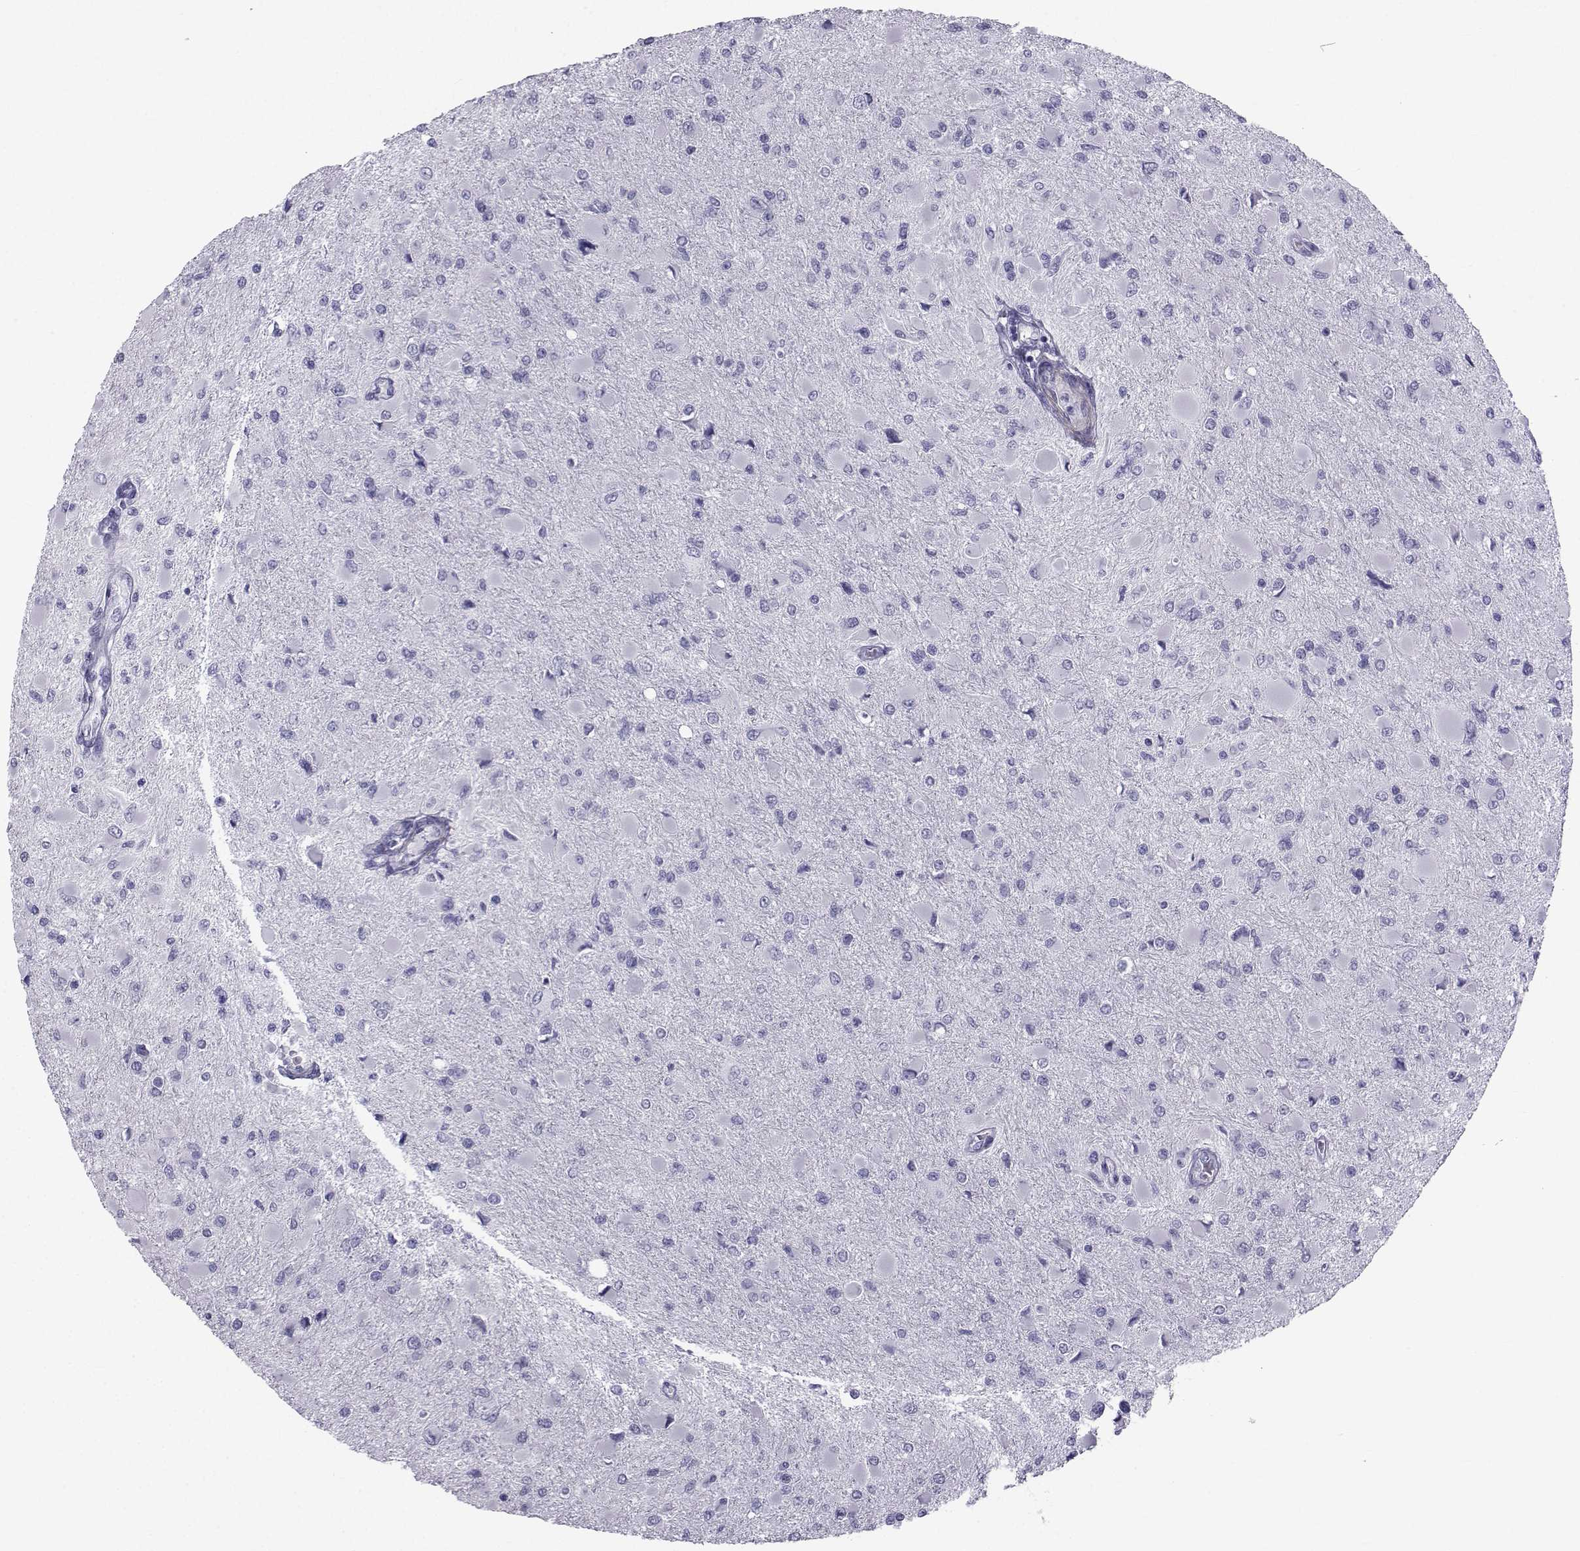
{"staining": {"intensity": "negative", "quantity": "none", "location": "none"}, "tissue": "glioma", "cell_type": "Tumor cells", "image_type": "cancer", "snomed": [{"axis": "morphology", "description": "Glioma, malignant, High grade"}, {"axis": "topography", "description": "Cerebral cortex"}], "caption": "Tumor cells show no significant positivity in malignant glioma (high-grade). Nuclei are stained in blue.", "gene": "SPANXD", "patient": {"sex": "female", "age": 36}}